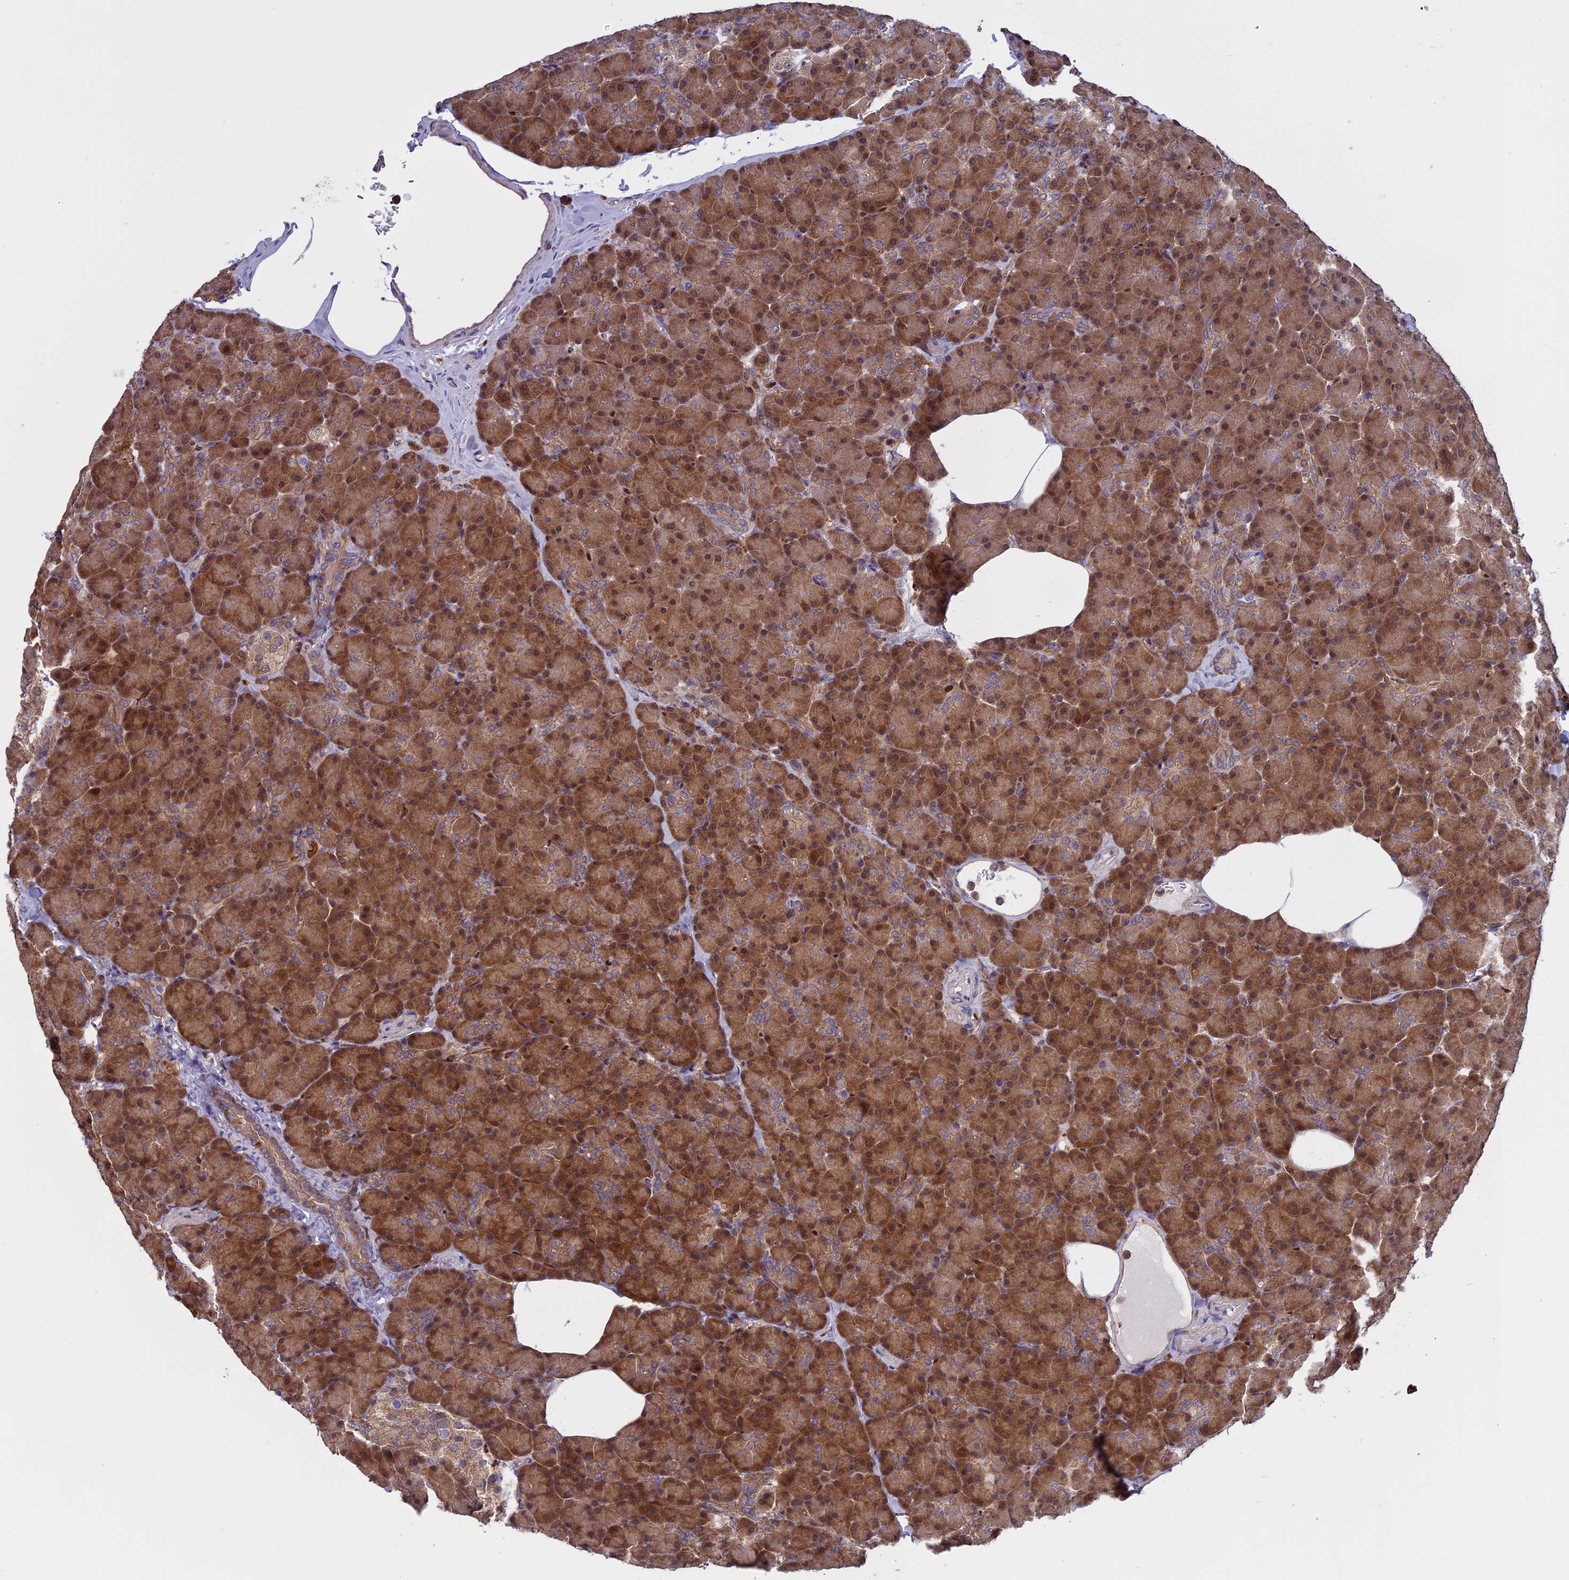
{"staining": {"intensity": "strong", "quantity": ">75%", "location": "cytoplasmic/membranous"}, "tissue": "pancreas", "cell_type": "Exocrine glandular cells", "image_type": "normal", "snomed": [{"axis": "morphology", "description": "Normal tissue, NOS"}, {"axis": "topography", "description": "Pancreas"}], "caption": "Immunohistochemistry (DAB) staining of benign pancreas displays strong cytoplasmic/membranous protein expression in approximately >75% of exocrine glandular cells.", "gene": "ARHGAP18", "patient": {"sex": "female", "age": 43}}